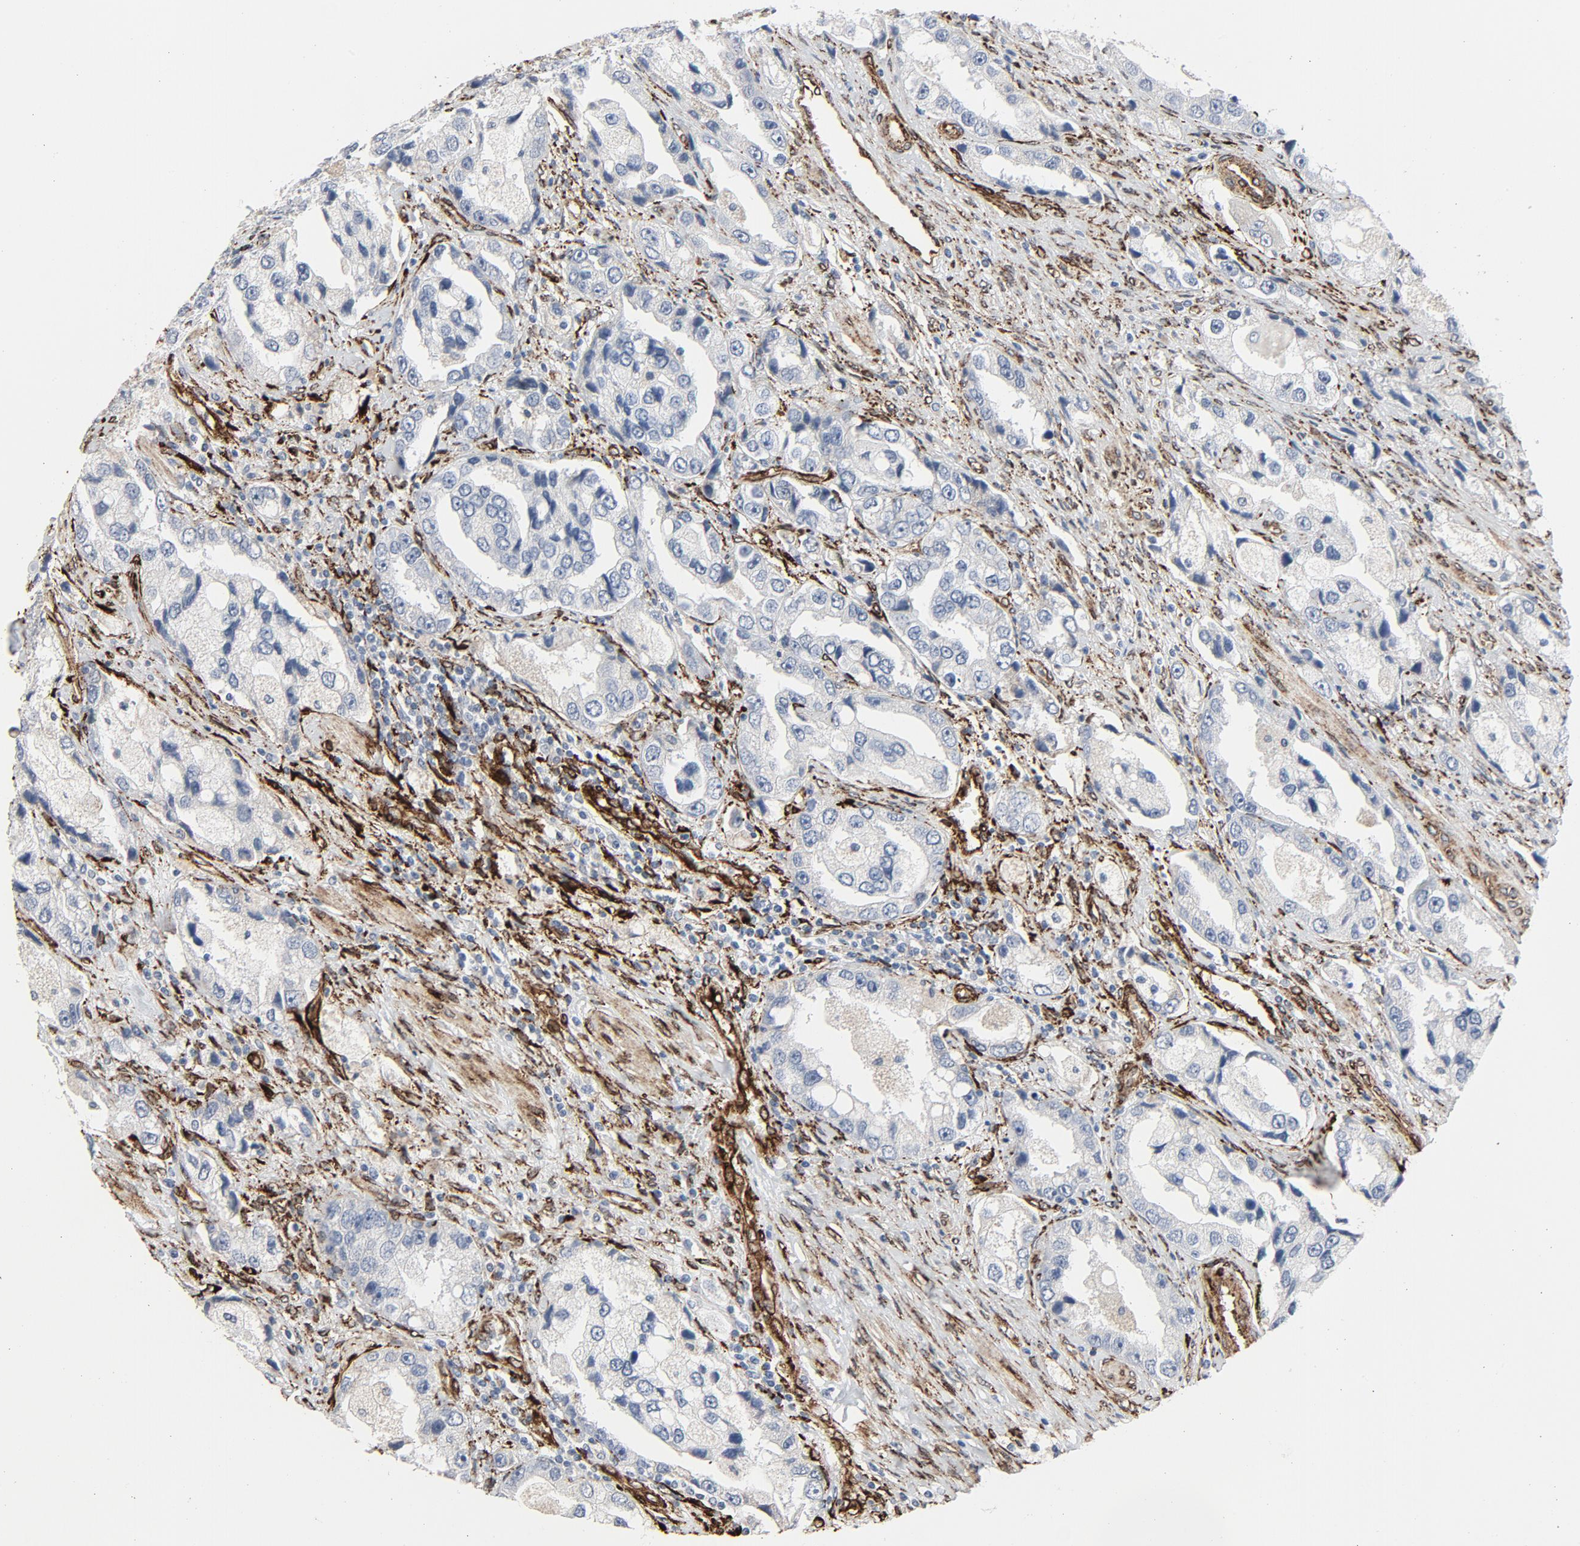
{"staining": {"intensity": "negative", "quantity": "none", "location": "none"}, "tissue": "prostate cancer", "cell_type": "Tumor cells", "image_type": "cancer", "snomed": [{"axis": "morphology", "description": "Adenocarcinoma, High grade"}, {"axis": "topography", "description": "Prostate"}], "caption": "High magnification brightfield microscopy of high-grade adenocarcinoma (prostate) stained with DAB (brown) and counterstained with hematoxylin (blue): tumor cells show no significant positivity.", "gene": "SERPINH1", "patient": {"sex": "male", "age": 63}}